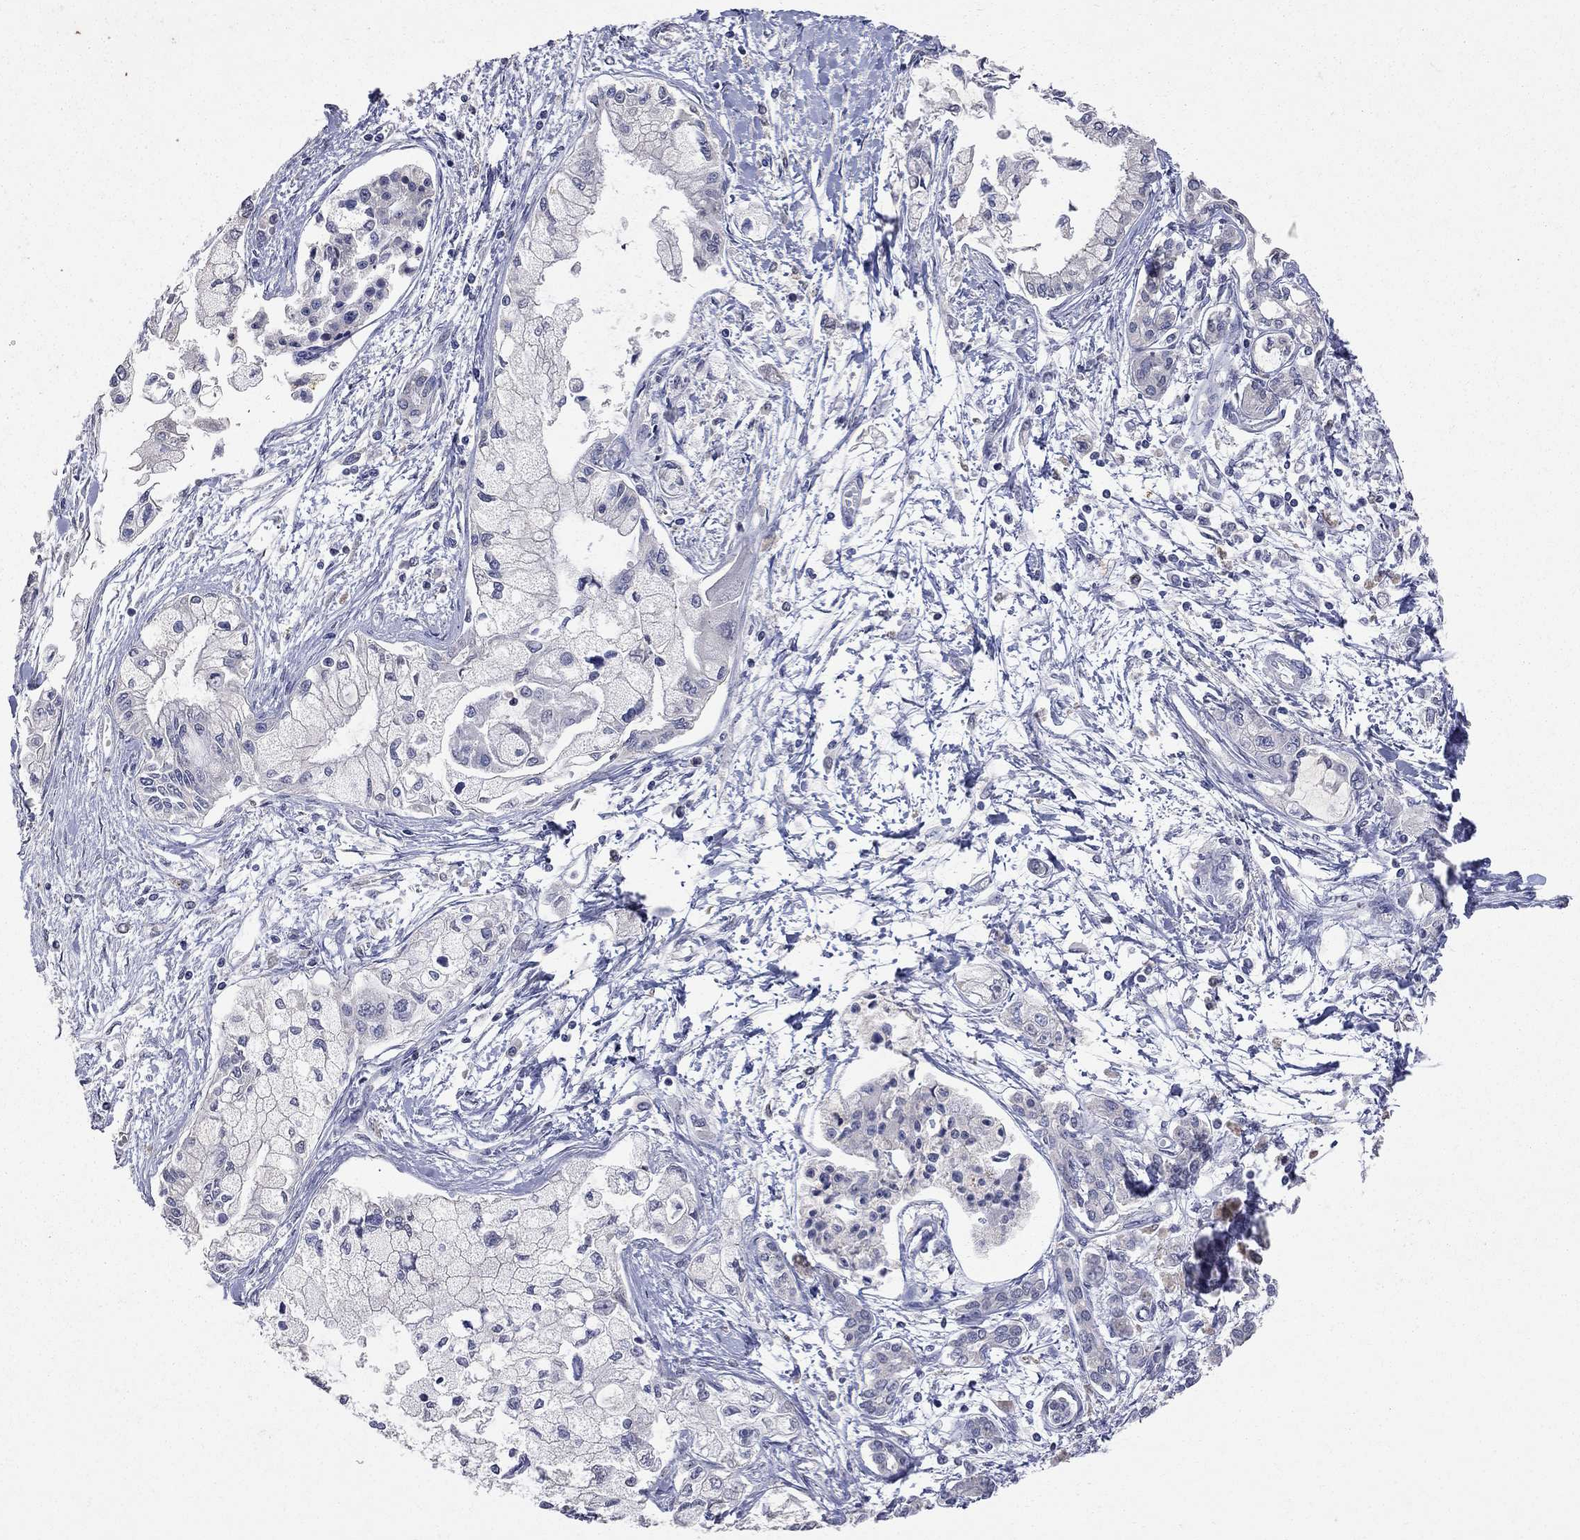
{"staining": {"intensity": "negative", "quantity": "none", "location": "none"}, "tissue": "pancreatic cancer", "cell_type": "Tumor cells", "image_type": "cancer", "snomed": [{"axis": "morphology", "description": "Adenocarcinoma, NOS"}, {"axis": "topography", "description": "Pancreas"}], "caption": "Tumor cells are negative for brown protein staining in adenocarcinoma (pancreatic).", "gene": "NOS2", "patient": {"sex": "male", "age": 54}}